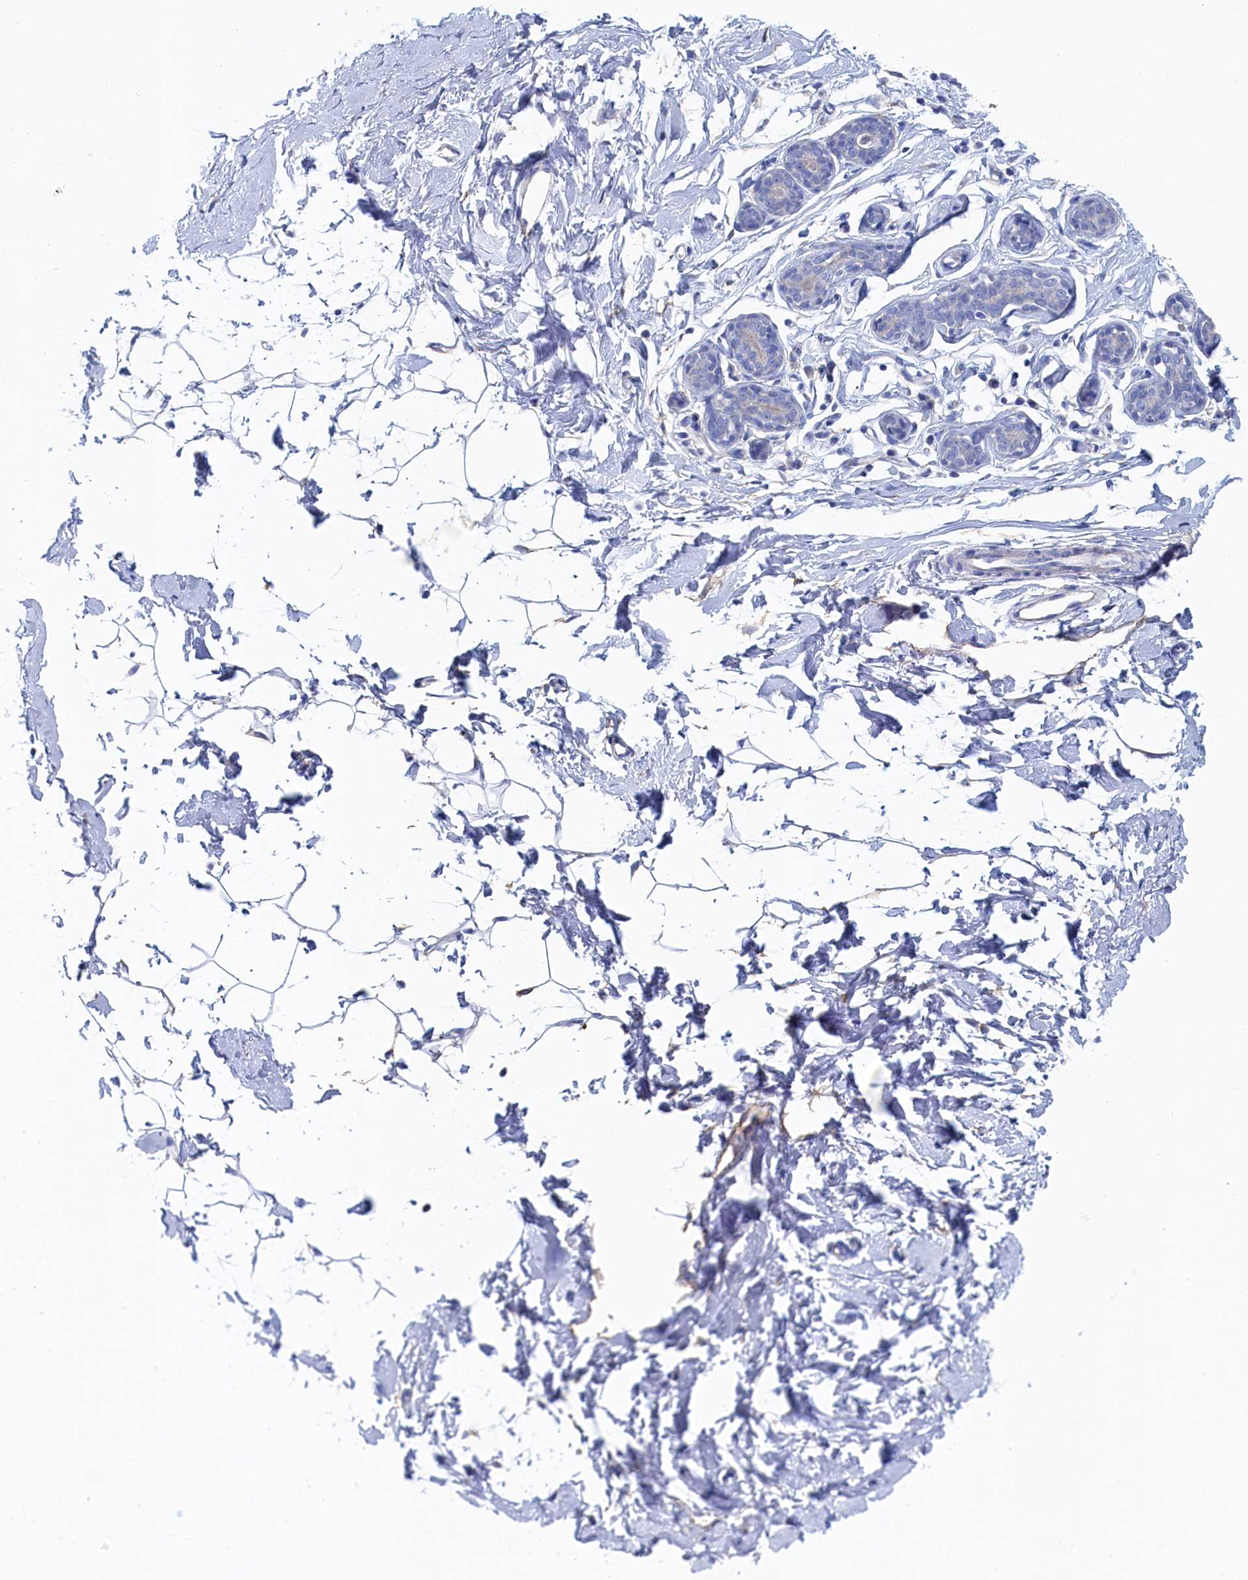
{"staining": {"intensity": "negative", "quantity": "none", "location": "none"}, "tissue": "adipose tissue", "cell_type": "Adipocytes", "image_type": "normal", "snomed": [{"axis": "morphology", "description": "Normal tissue, NOS"}, {"axis": "topography", "description": "Breast"}], "caption": "This is an IHC micrograph of normal adipose tissue. There is no expression in adipocytes.", "gene": "TMOD2", "patient": {"sex": "female", "age": 23}}